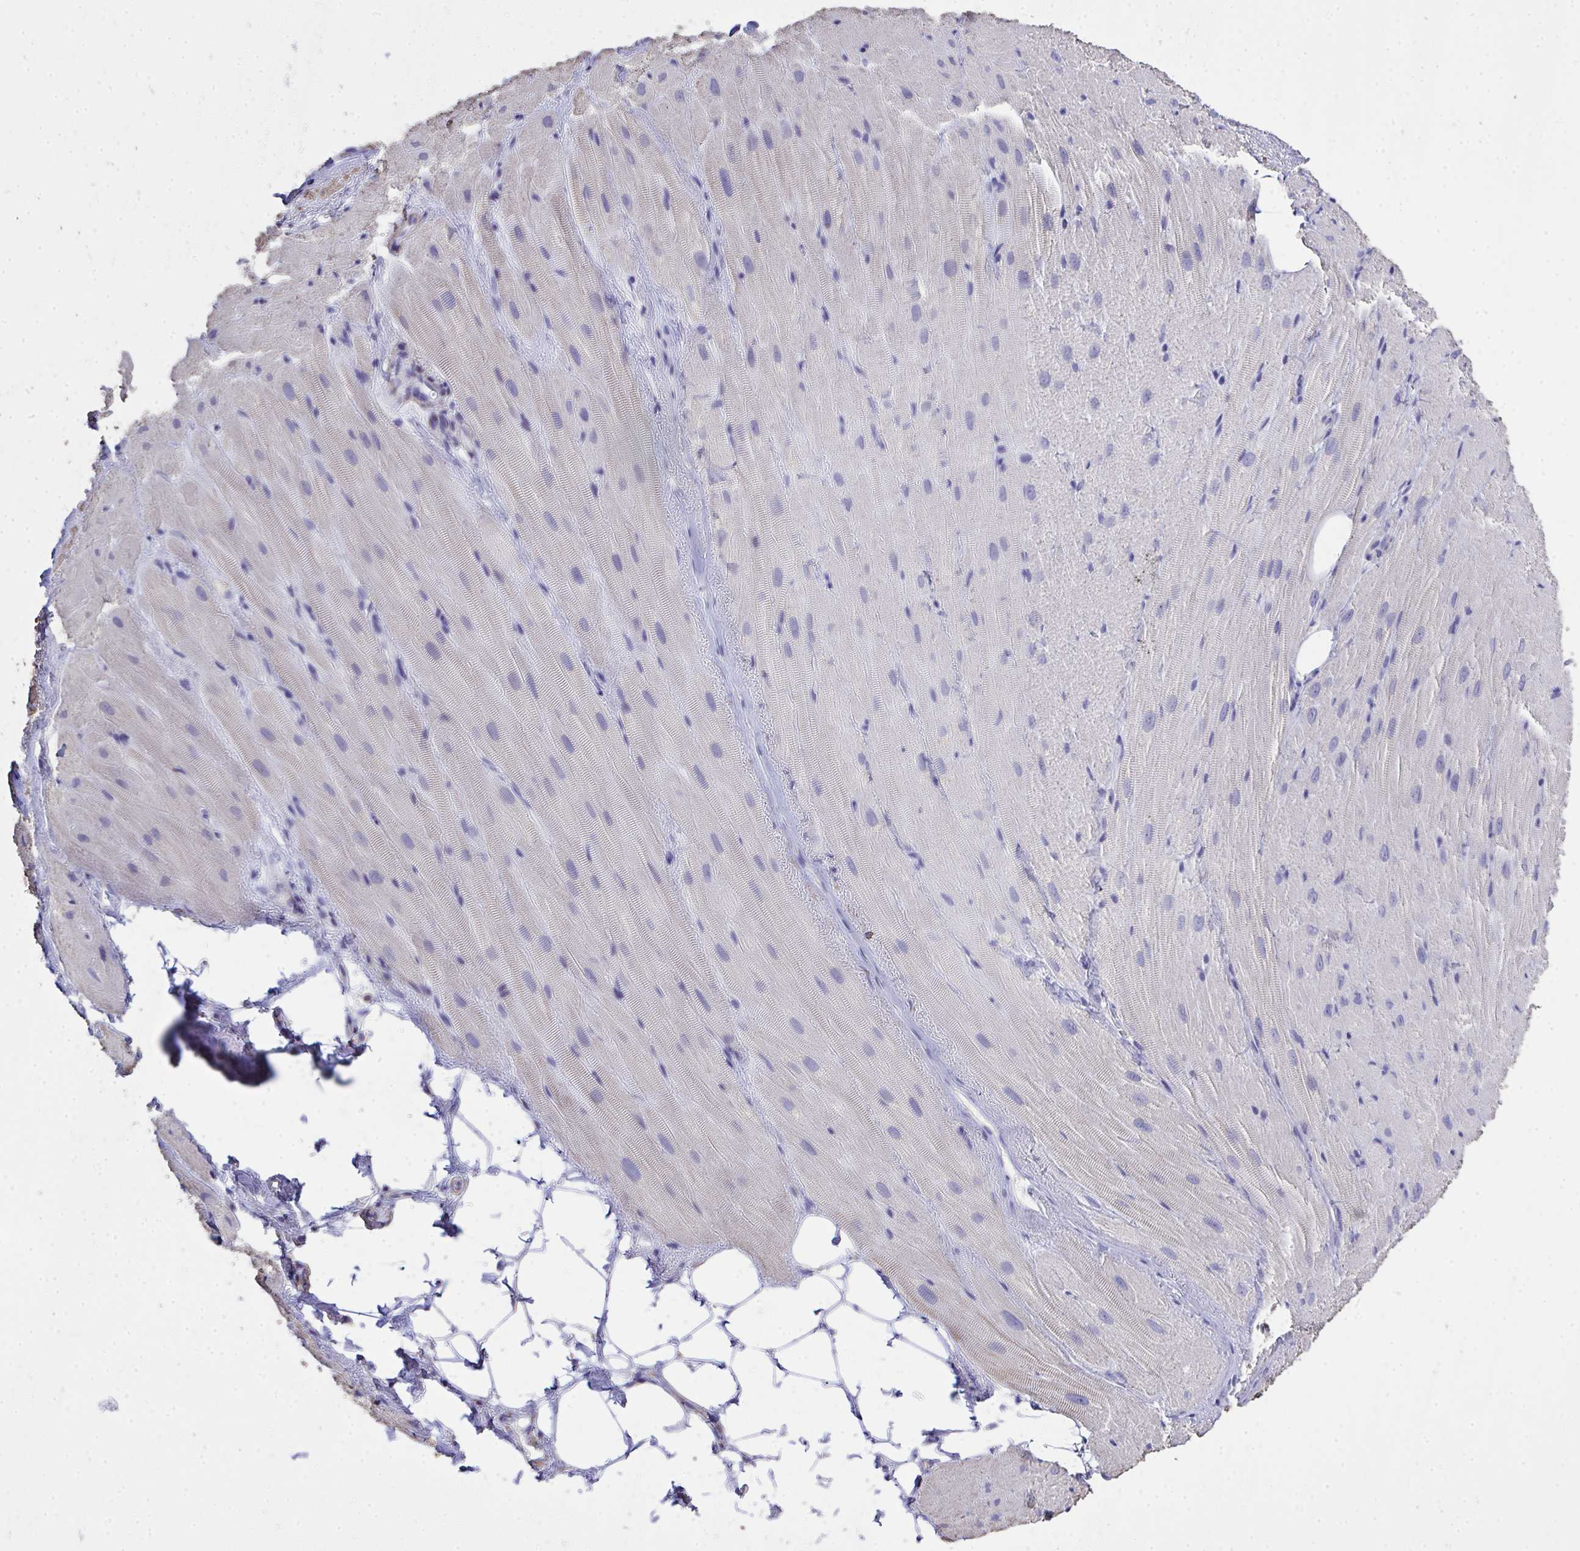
{"staining": {"intensity": "weak", "quantity": "<25%", "location": "cytoplasmic/membranous"}, "tissue": "heart muscle", "cell_type": "Cardiomyocytes", "image_type": "normal", "snomed": [{"axis": "morphology", "description": "Normal tissue, NOS"}, {"axis": "topography", "description": "Heart"}], "caption": "The immunohistochemistry (IHC) micrograph has no significant expression in cardiomyocytes of heart muscle.", "gene": "IL23R", "patient": {"sex": "male", "age": 62}}